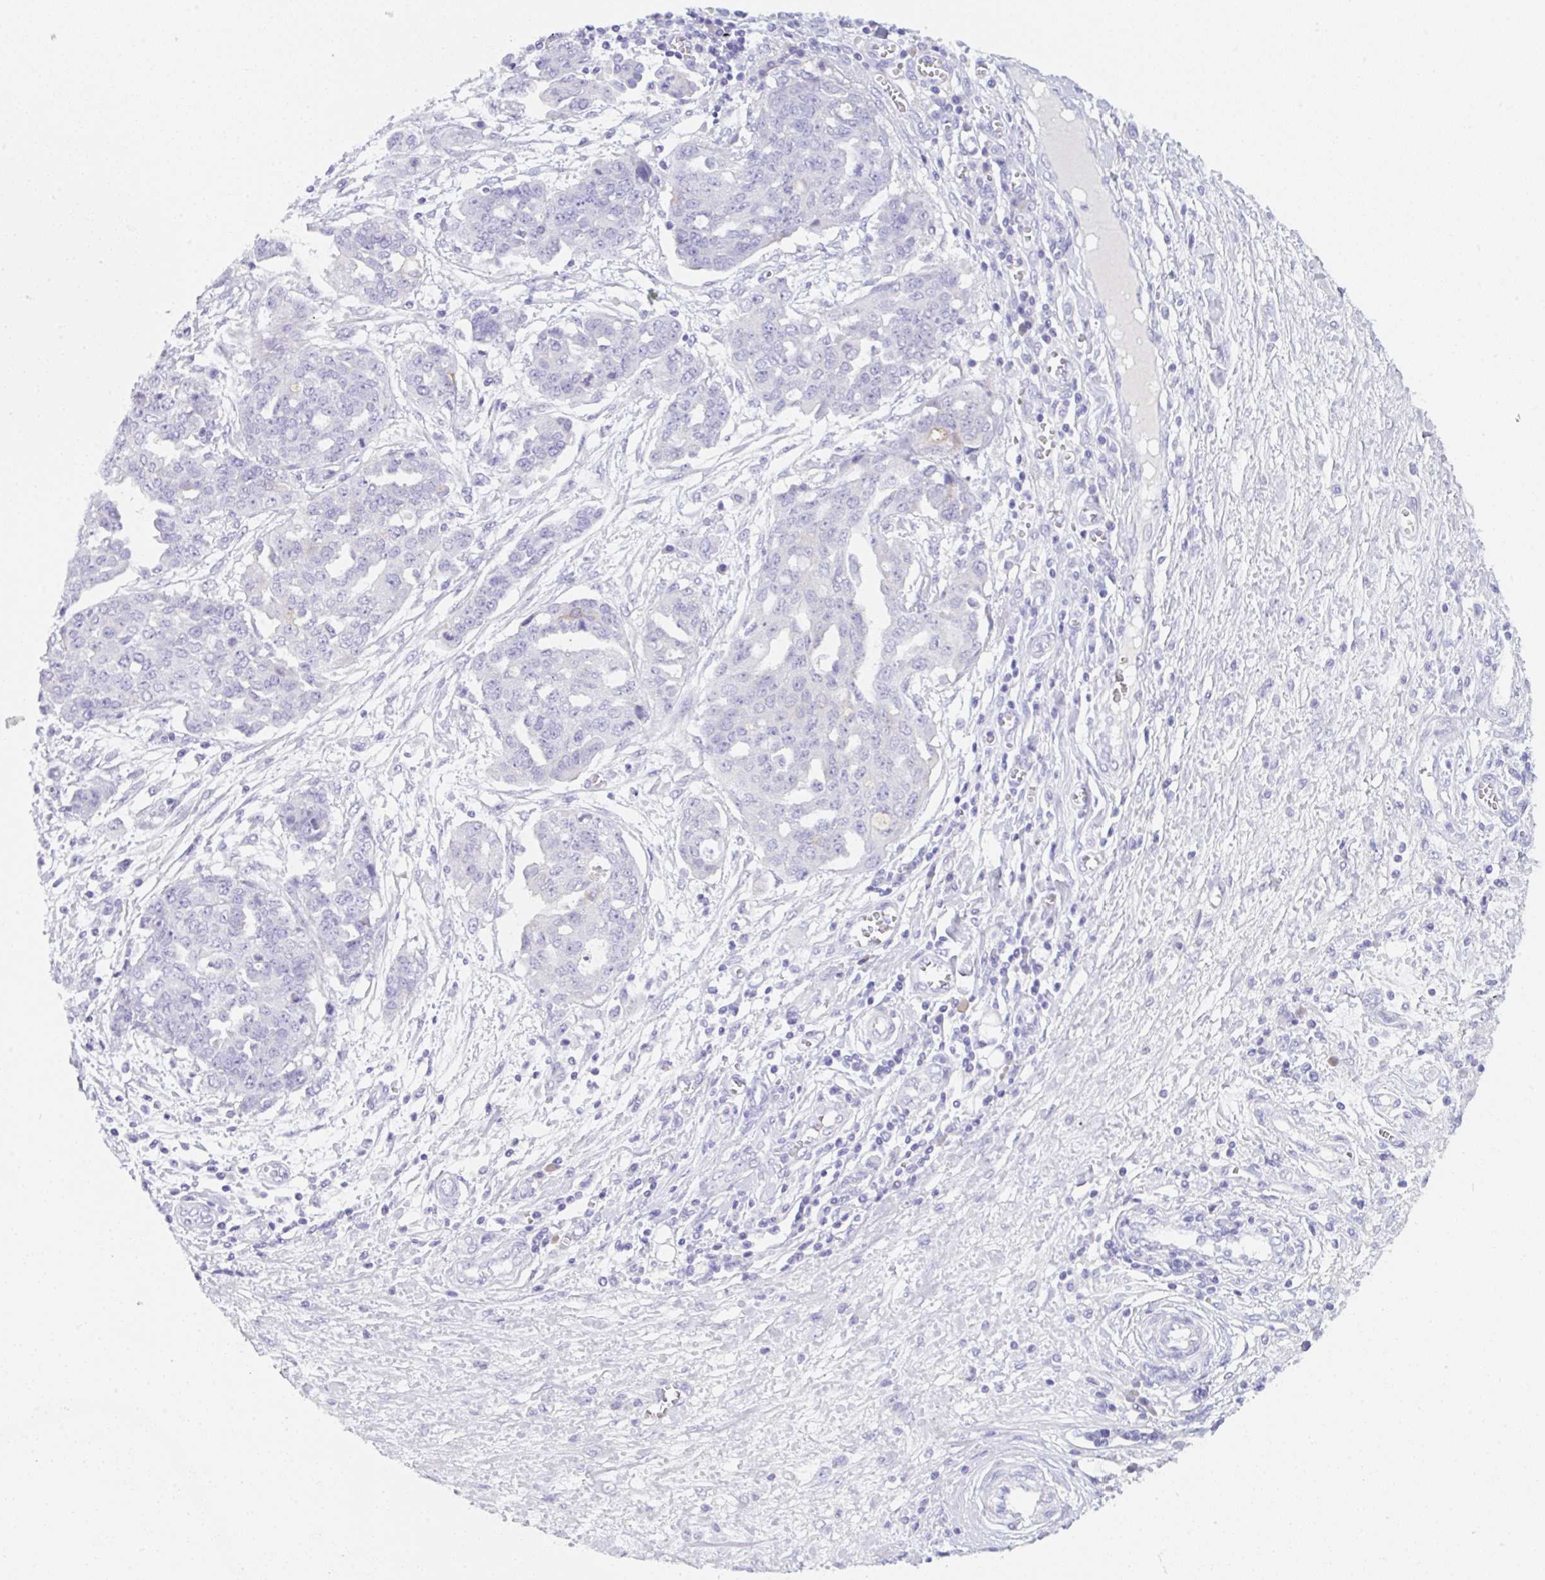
{"staining": {"intensity": "negative", "quantity": "none", "location": "none"}, "tissue": "ovarian cancer", "cell_type": "Tumor cells", "image_type": "cancer", "snomed": [{"axis": "morphology", "description": "Cystadenocarcinoma, serous, NOS"}, {"axis": "topography", "description": "Soft tissue"}, {"axis": "topography", "description": "Ovary"}], "caption": "This is an immunohistochemistry (IHC) image of human ovarian cancer. There is no positivity in tumor cells.", "gene": "KLK8", "patient": {"sex": "female", "age": 57}}